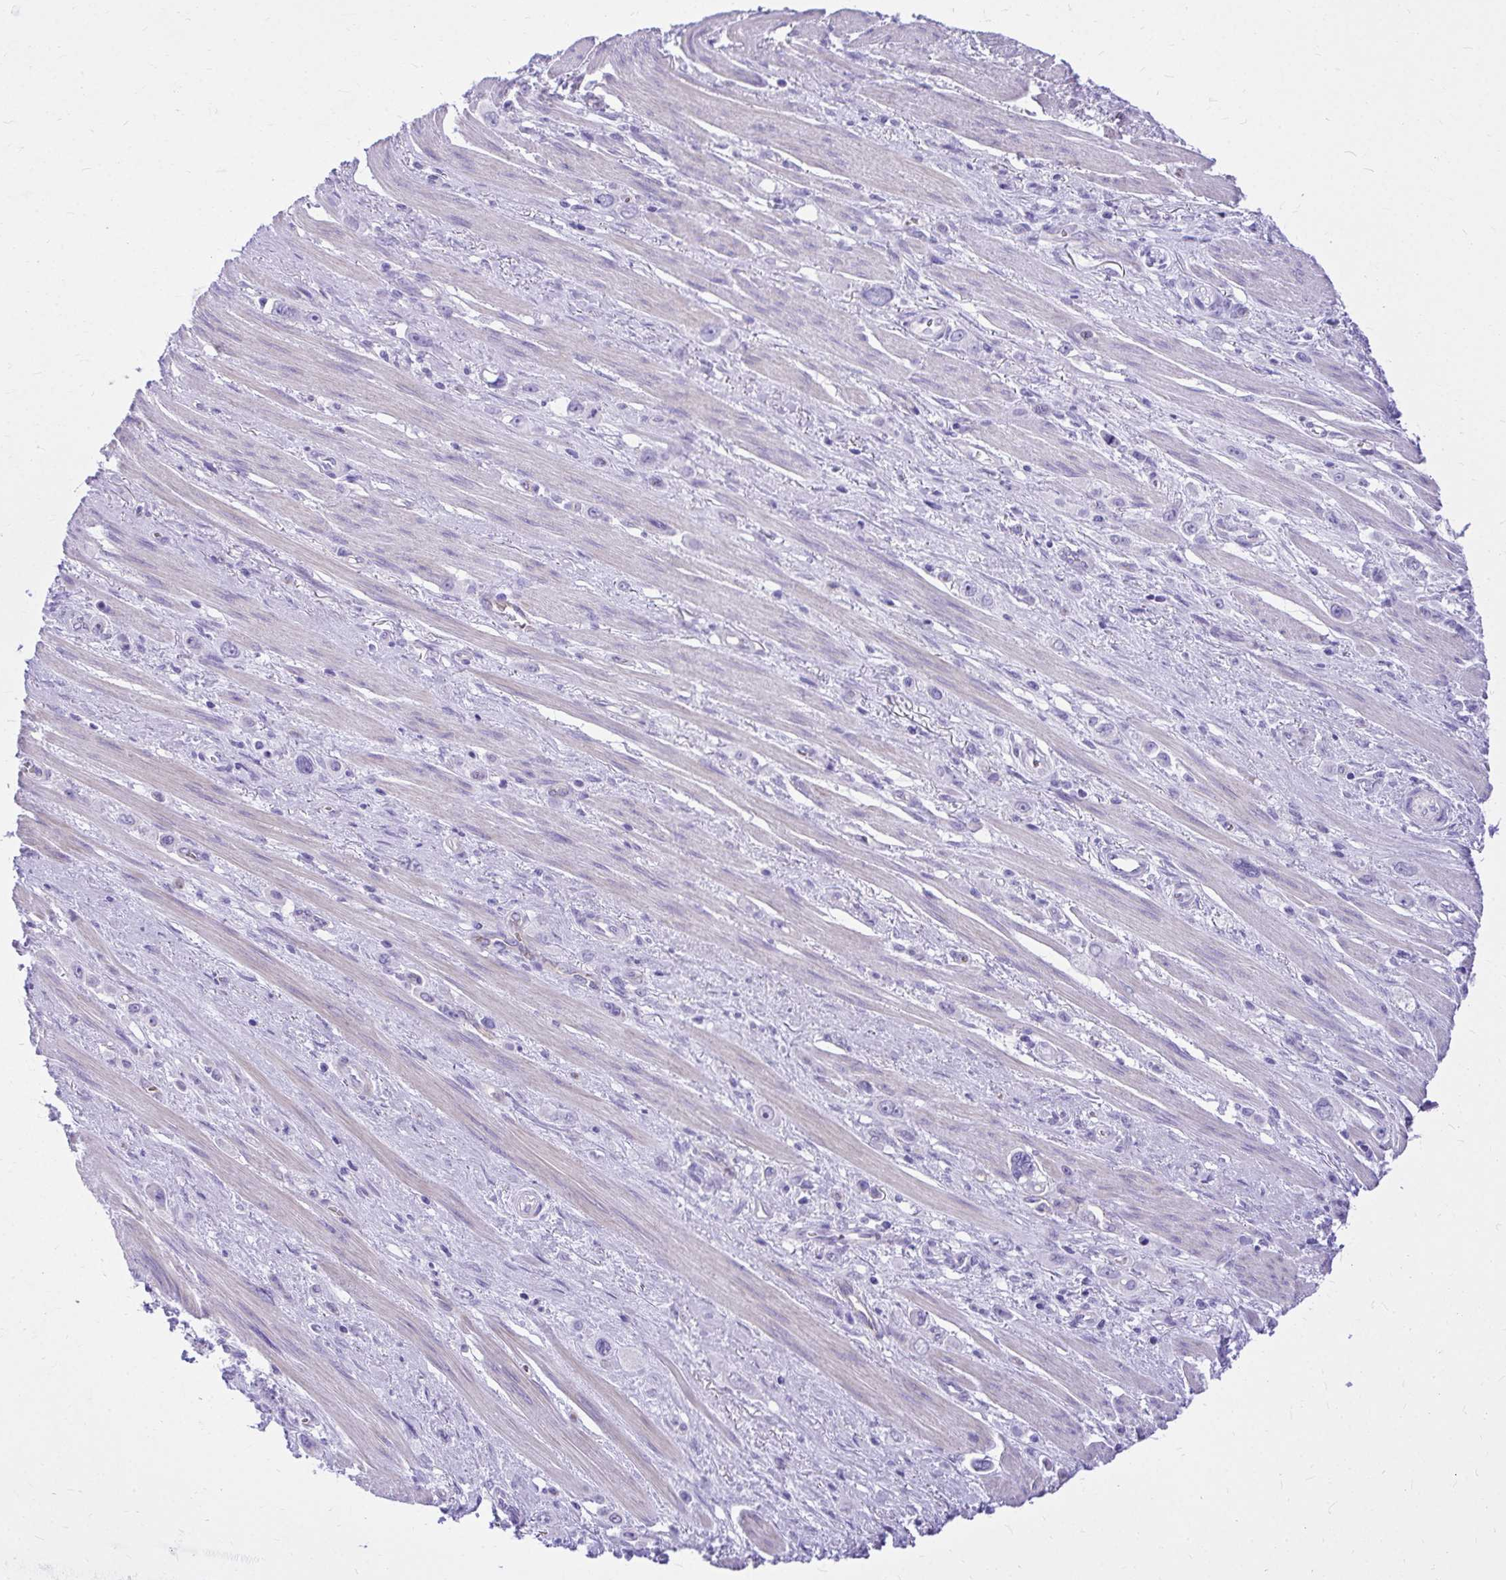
{"staining": {"intensity": "negative", "quantity": "none", "location": "none"}, "tissue": "stomach cancer", "cell_type": "Tumor cells", "image_type": "cancer", "snomed": [{"axis": "morphology", "description": "Adenocarcinoma, NOS"}, {"axis": "topography", "description": "Stomach, upper"}], "caption": "IHC photomicrograph of neoplastic tissue: stomach adenocarcinoma stained with DAB shows no significant protein positivity in tumor cells. (DAB (3,3'-diaminobenzidine) immunohistochemistry, high magnification).", "gene": "PELI3", "patient": {"sex": "male", "age": 75}}